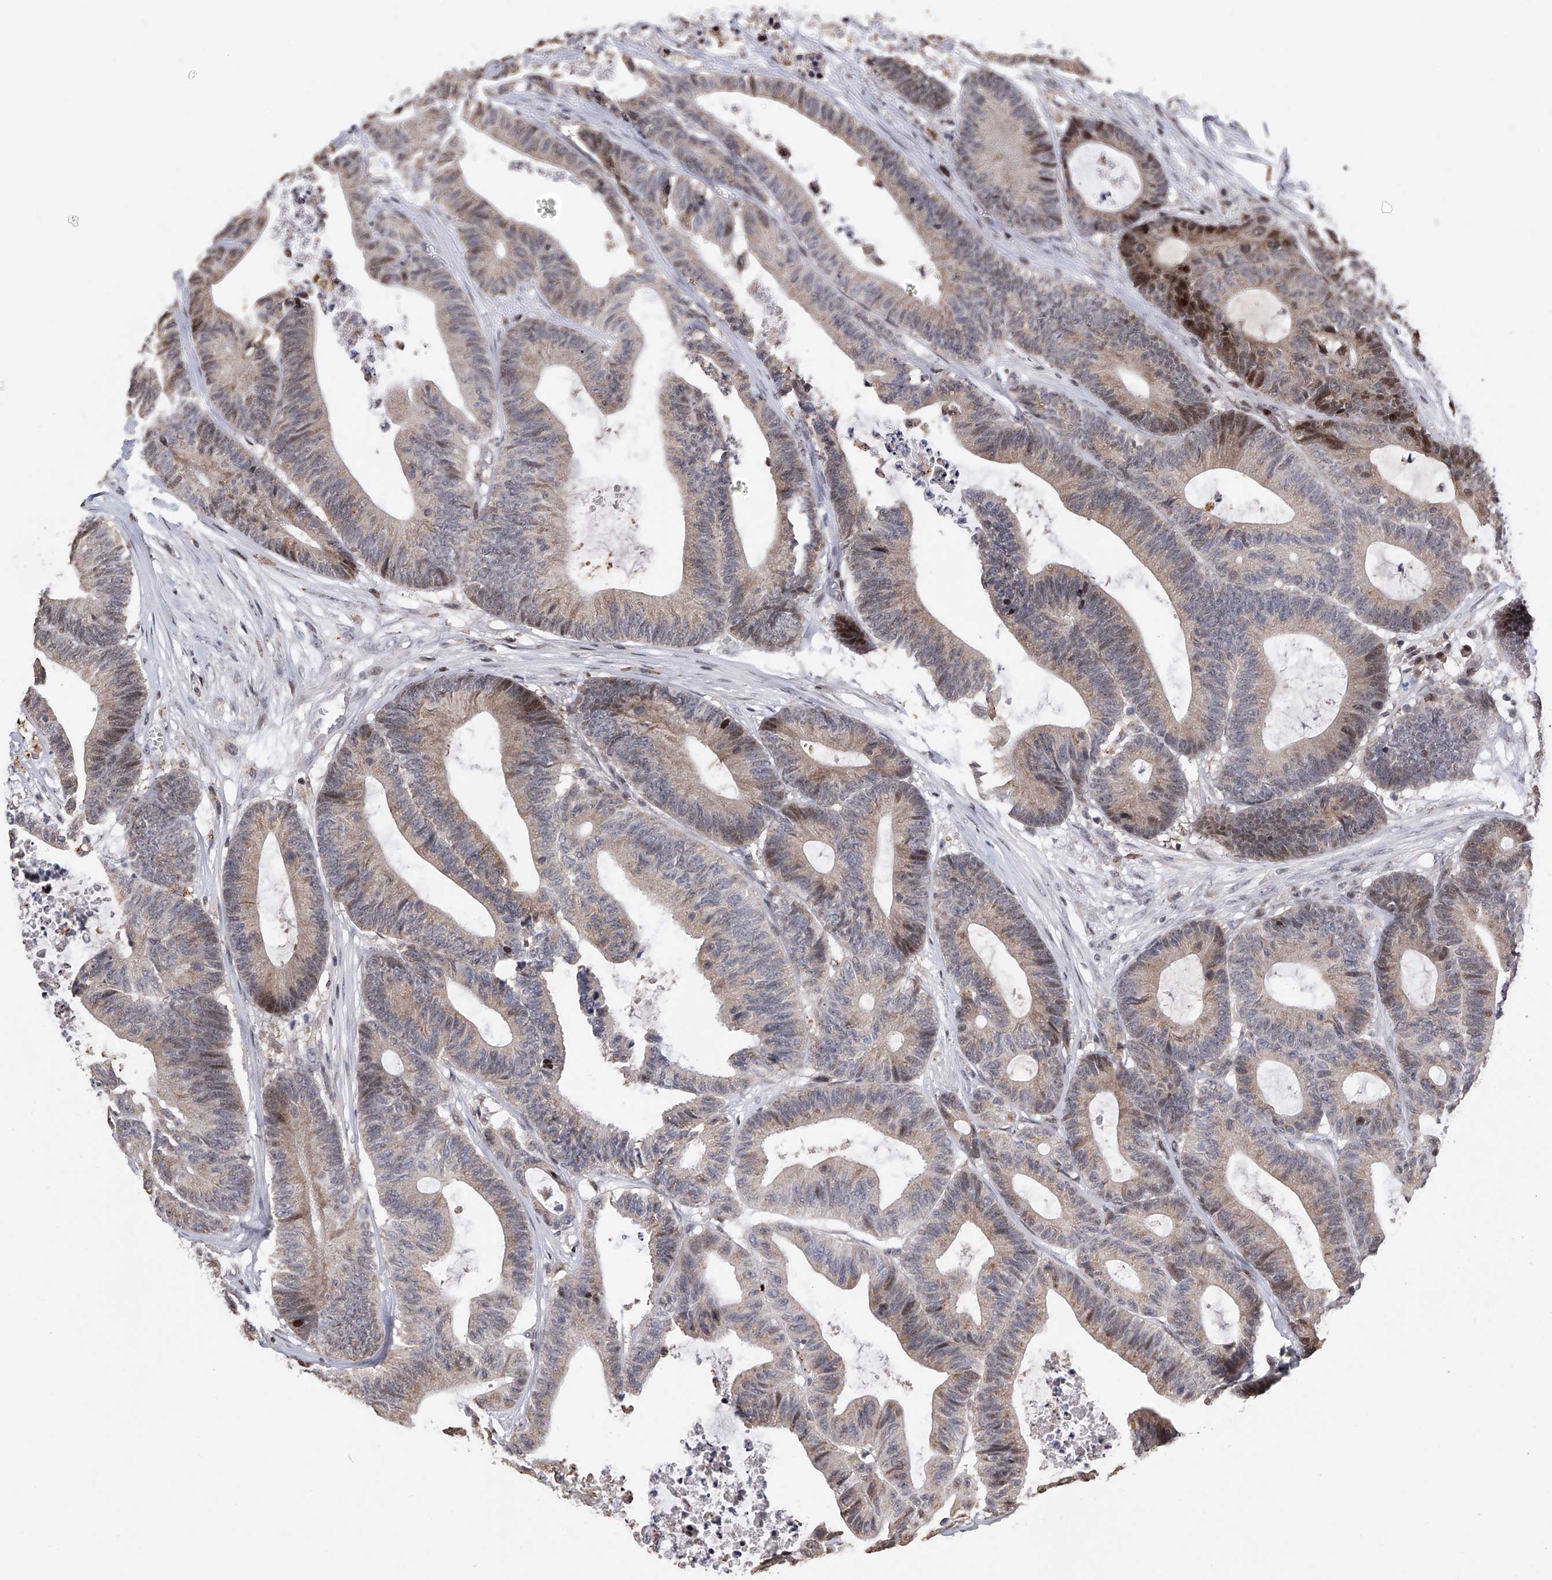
{"staining": {"intensity": "weak", "quantity": "<25%", "location": "cytoplasmic/membranous,nuclear"}, "tissue": "colorectal cancer", "cell_type": "Tumor cells", "image_type": "cancer", "snomed": [{"axis": "morphology", "description": "Adenocarcinoma, NOS"}, {"axis": "topography", "description": "Colon"}], "caption": "Immunohistochemical staining of human colorectal cancer displays no significant positivity in tumor cells.", "gene": "RWDD2A", "patient": {"sex": "female", "age": 84}}